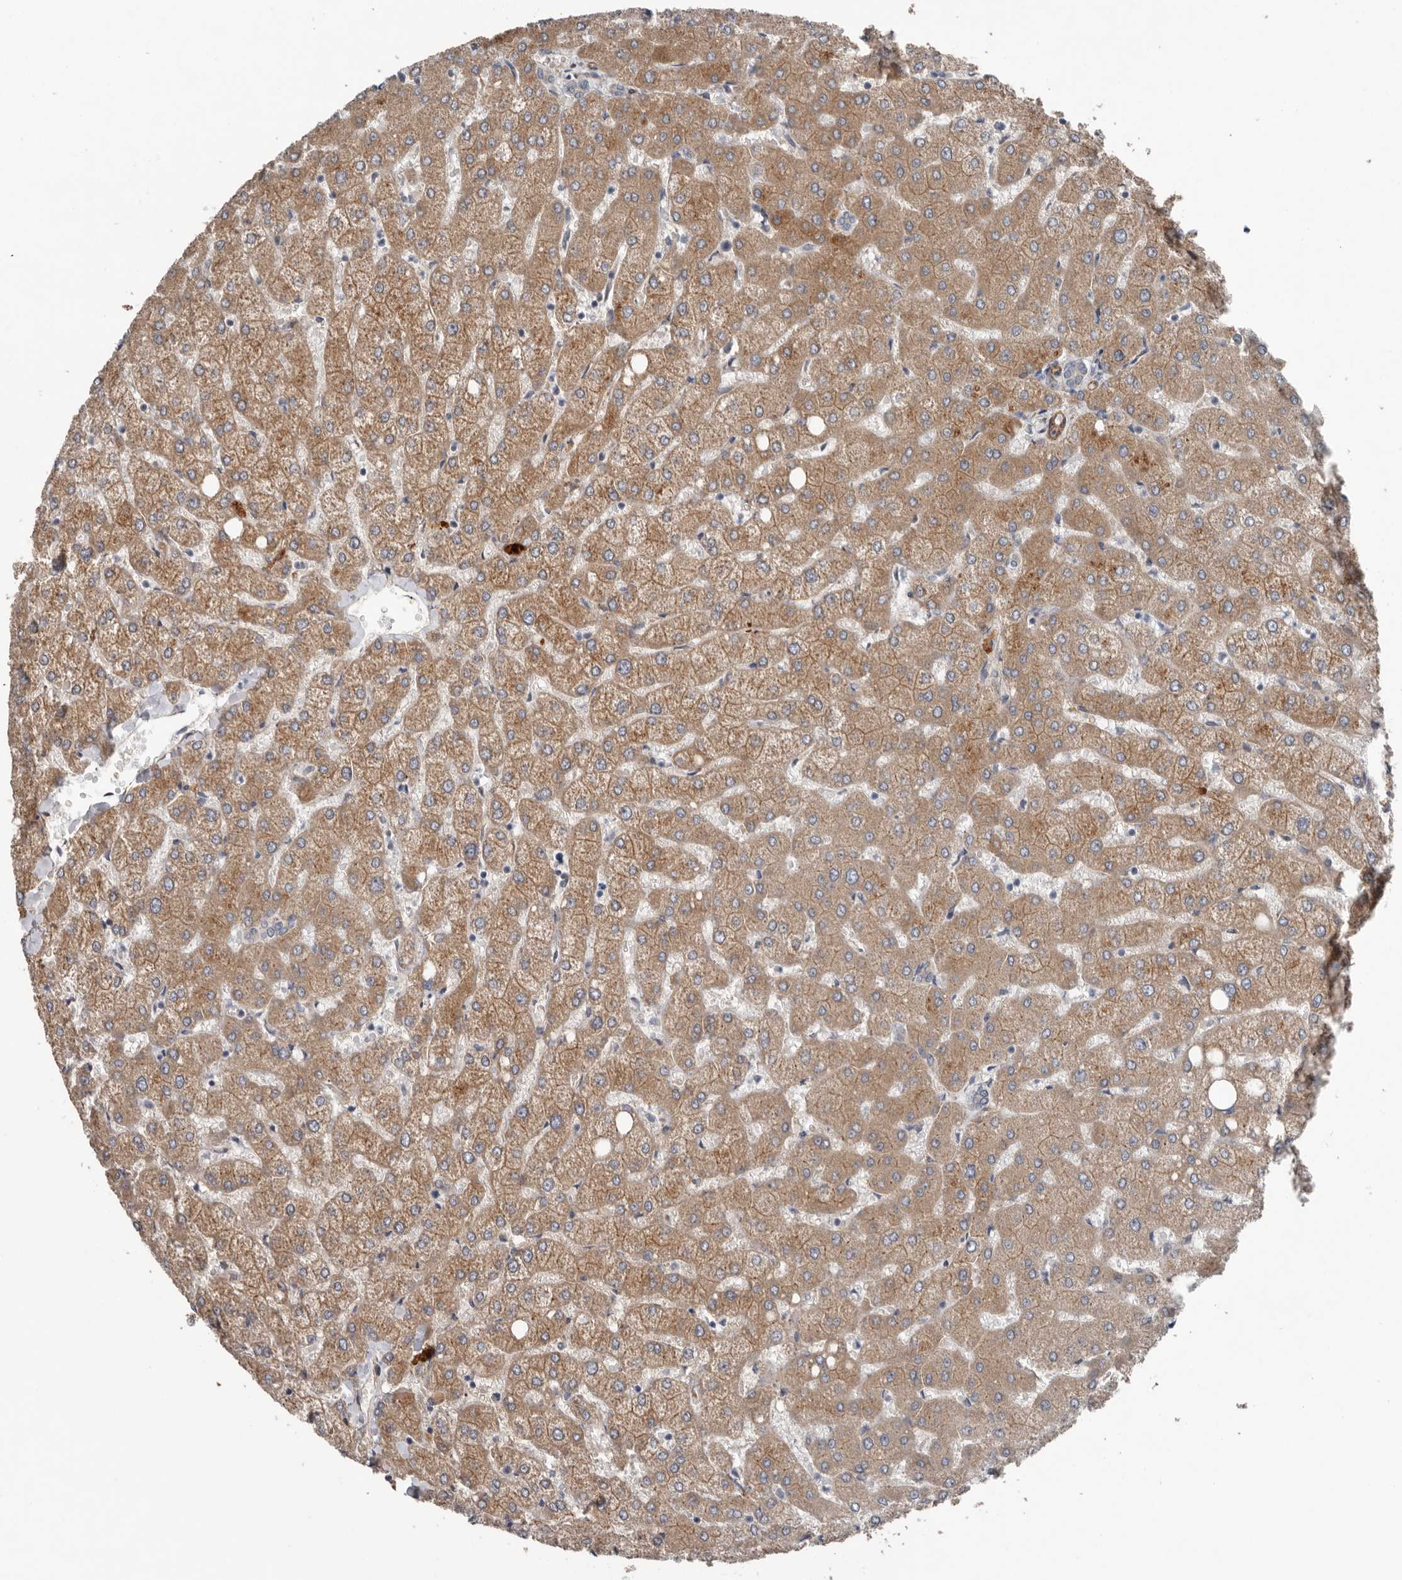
{"staining": {"intensity": "negative", "quantity": "none", "location": "none"}, "tissue": "liver", "cell_type": "Cholangiocytes", "image_type": "normal", "snomed": [{"axis": "morphology", "description": "Normal tissue, NOS"}, {"axis": "topography", "description": "Liver"}], "caption": "An immunohistochemistry image of unremarkable liver is shown. There is no staining in cholangiocytes of liver.", "gene": "RANBP17", "patient": {"sex": "female", "age": 54}}